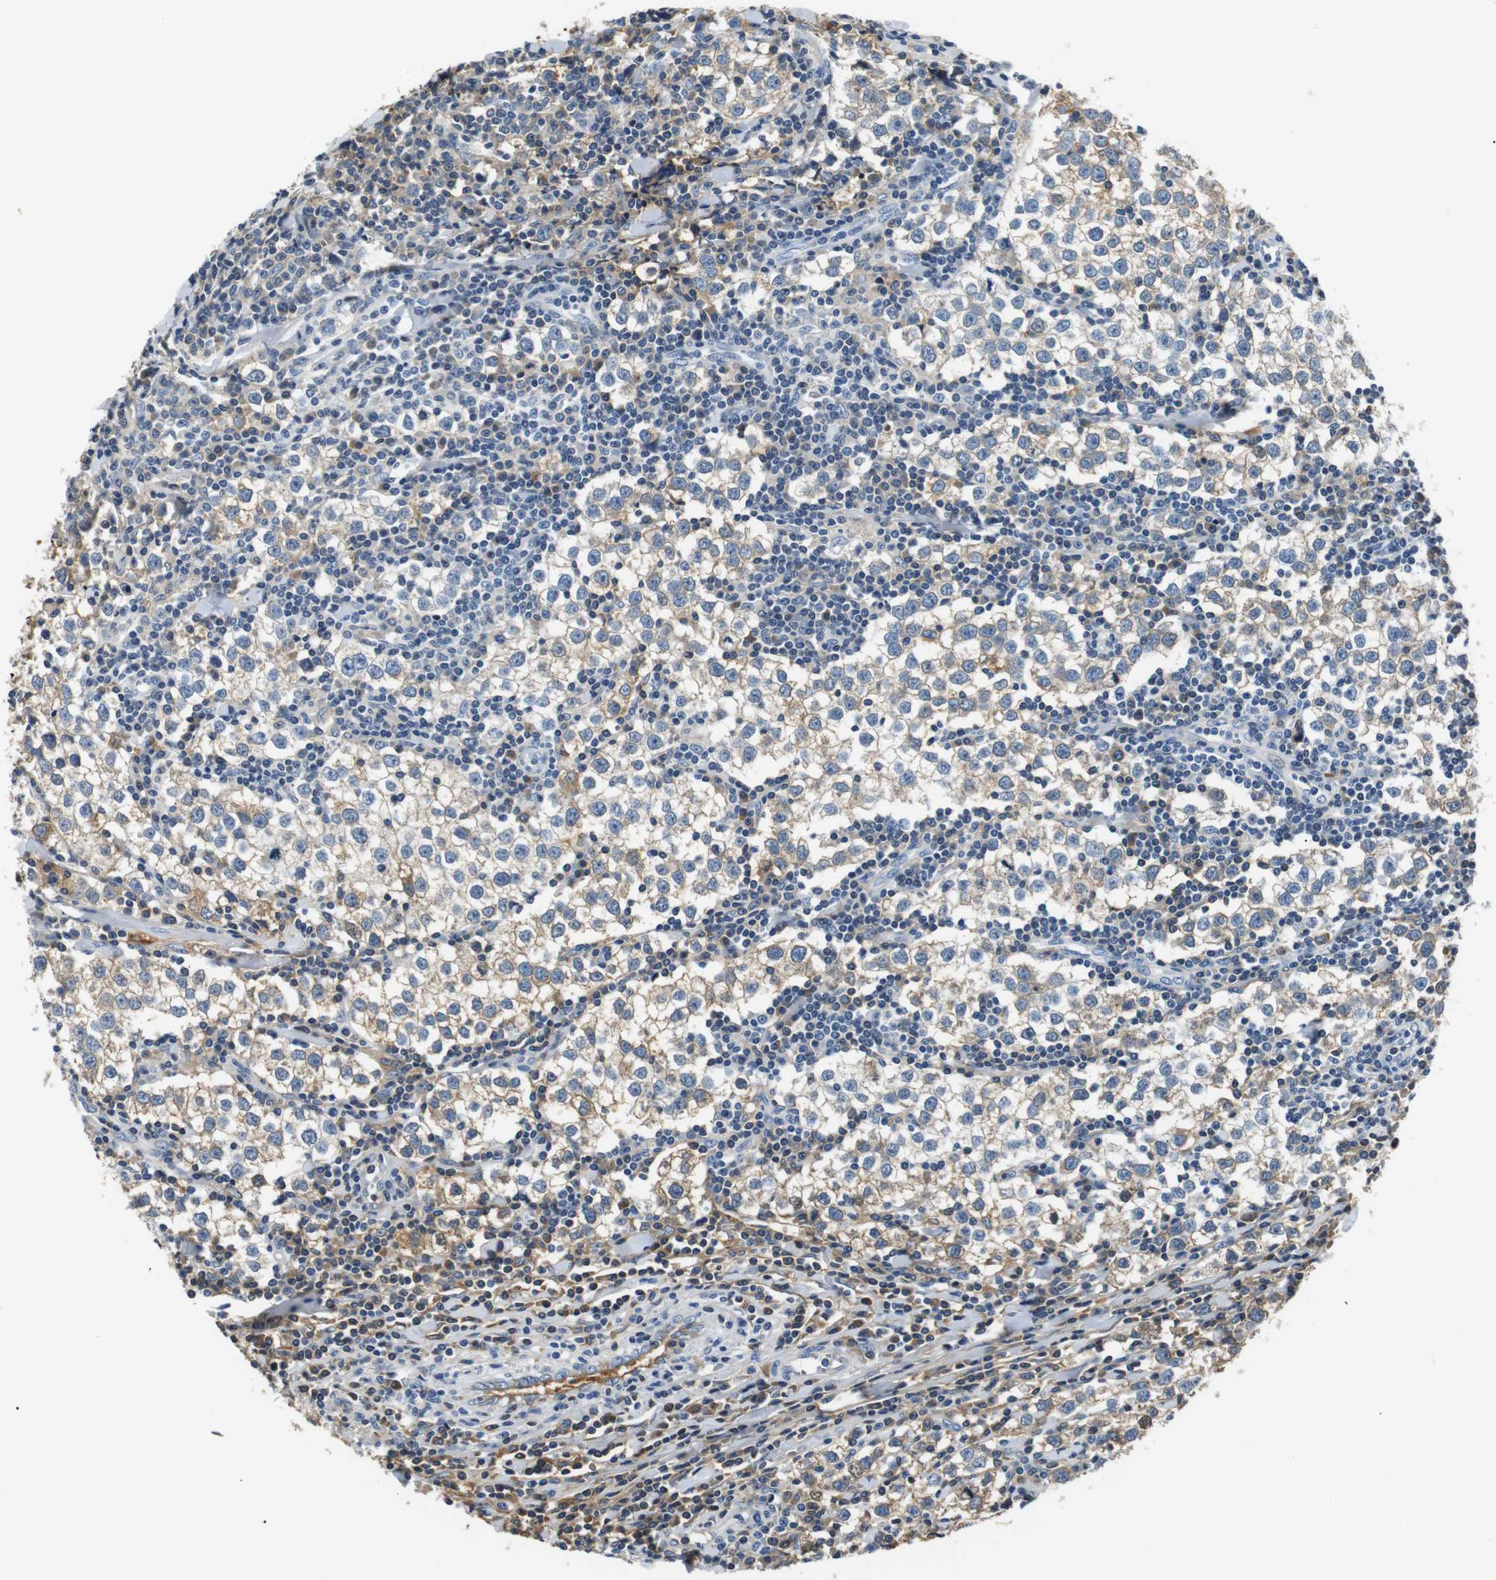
{"staining": {"intensity": "weak", "quantity": "25%-75%", "location": "cytoplasmic/membranous,nuclear"}, "tissue": "testis cancer", "cell_type": "Tumor cells", "image_type": "cancer", "snomed": [{"axis": "morphology", "description": "Seminoma, NOS"}, {"axis": "morphology", "description": "Carcinoma, Embryonal, NOS"}, {"axis": "topography", "description": "Testis"}], "caption": "There is low levels of weak cytoplasmic/membranous and nuclear positivity in tumor cells of testis seminoma, as demonstrated by immunohistochemical staining (brown color).", "gene": "LHCGR", "patient": {"sex": "male", "age": 36}}